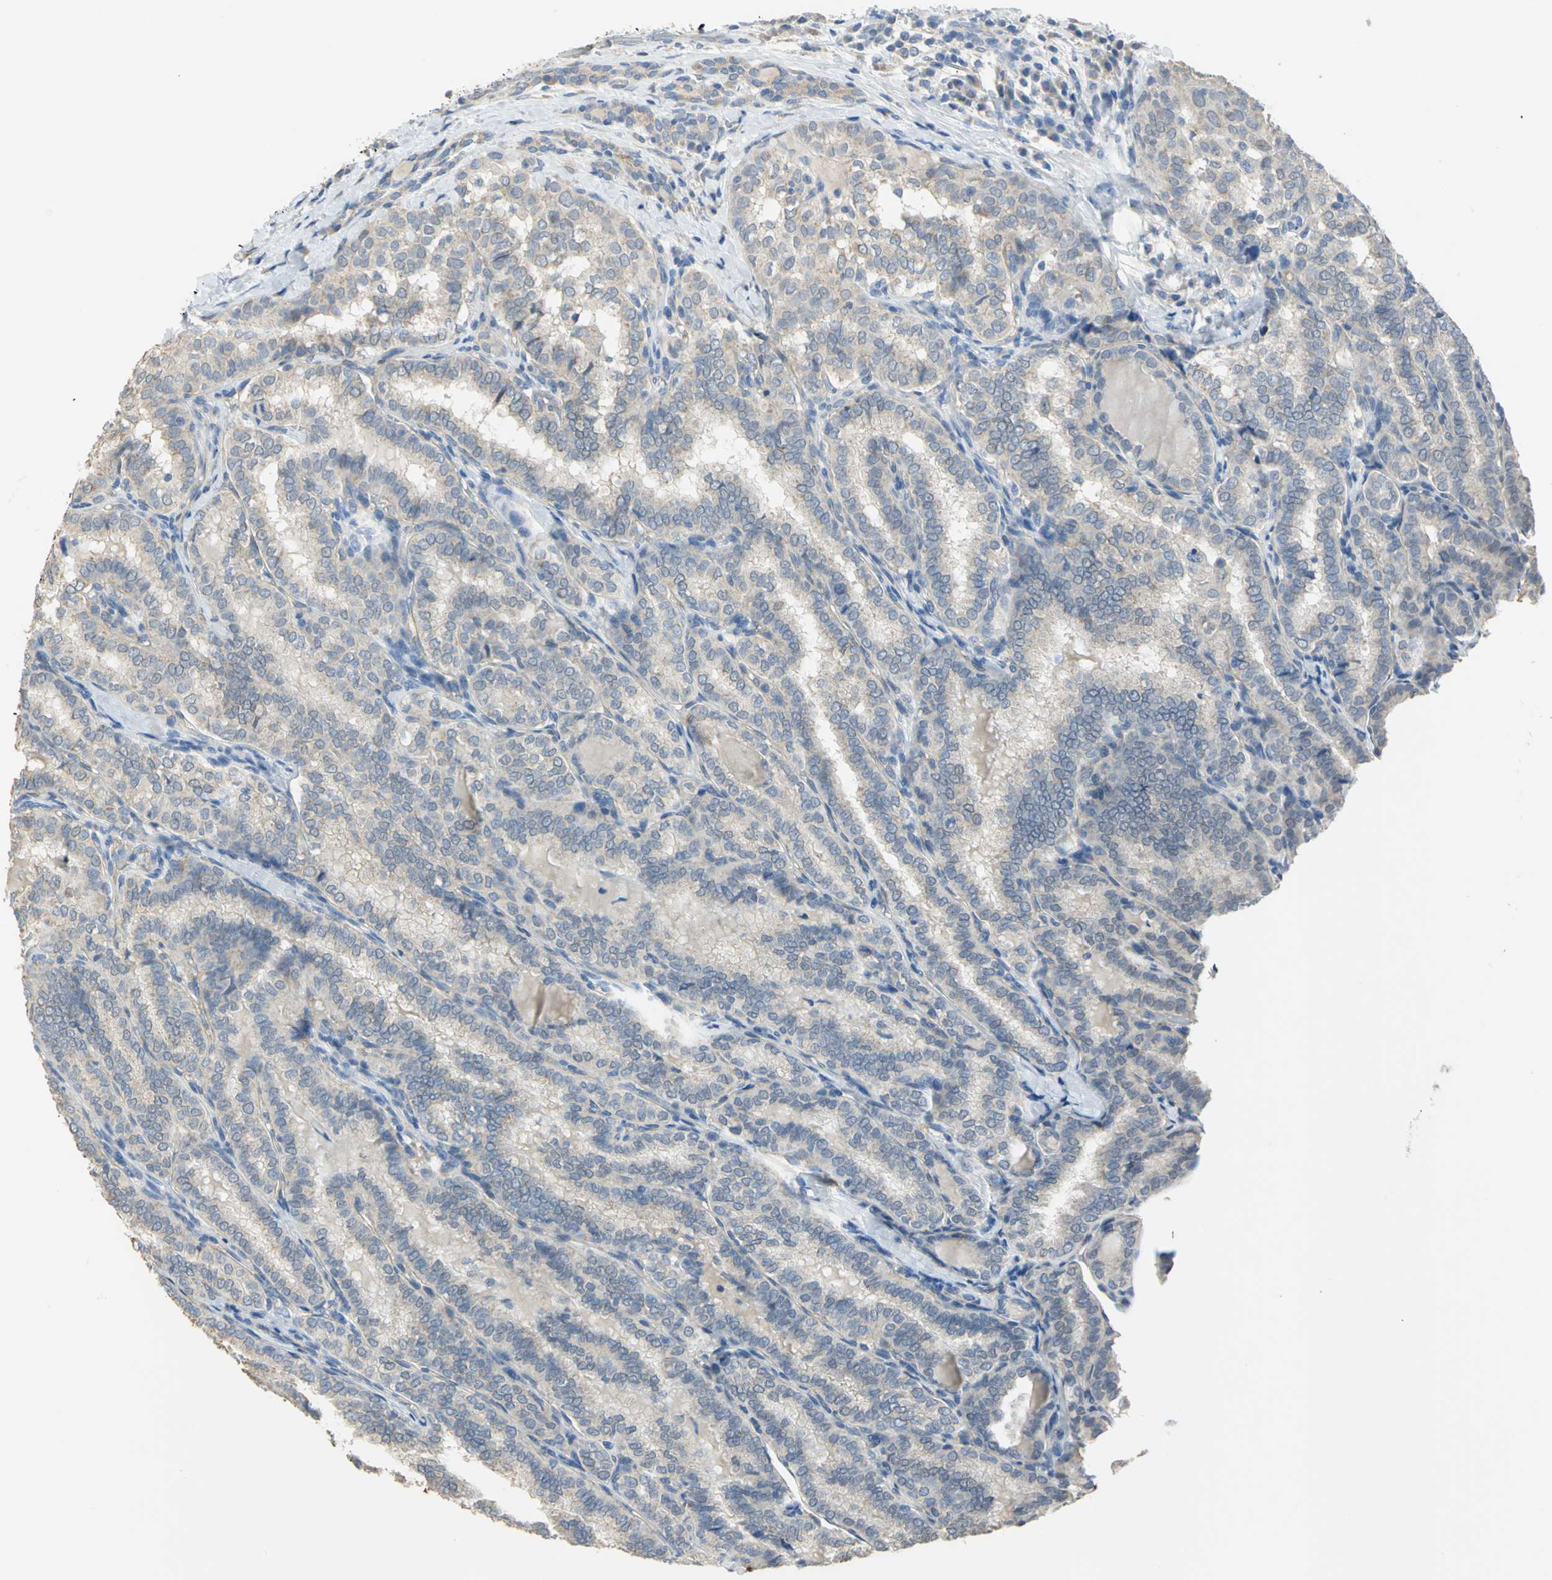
{"staining": {"intensity": "weak", "quantity": ">75%", "location": "cytoplasmic/membranous"}, "tissue": "thyroid cancer", "cell_type": "Tumor cells", "image_type": "cancer", "snomed": [{"axis": "morphology", "description": "Papillary adenocarcinoma, NOS"}, {"axis": "topography", "description": "Thyroid gland"}], "caption": "This is a histology image of immunohistochemistry staining of thyroid cancer (papillary adenocarcinoma), which shows weak positivity in the cytoplasmic/membranous of tumor cells.", "gene": "HTR1F", "patient": {"sex": "female", "age": 30}}